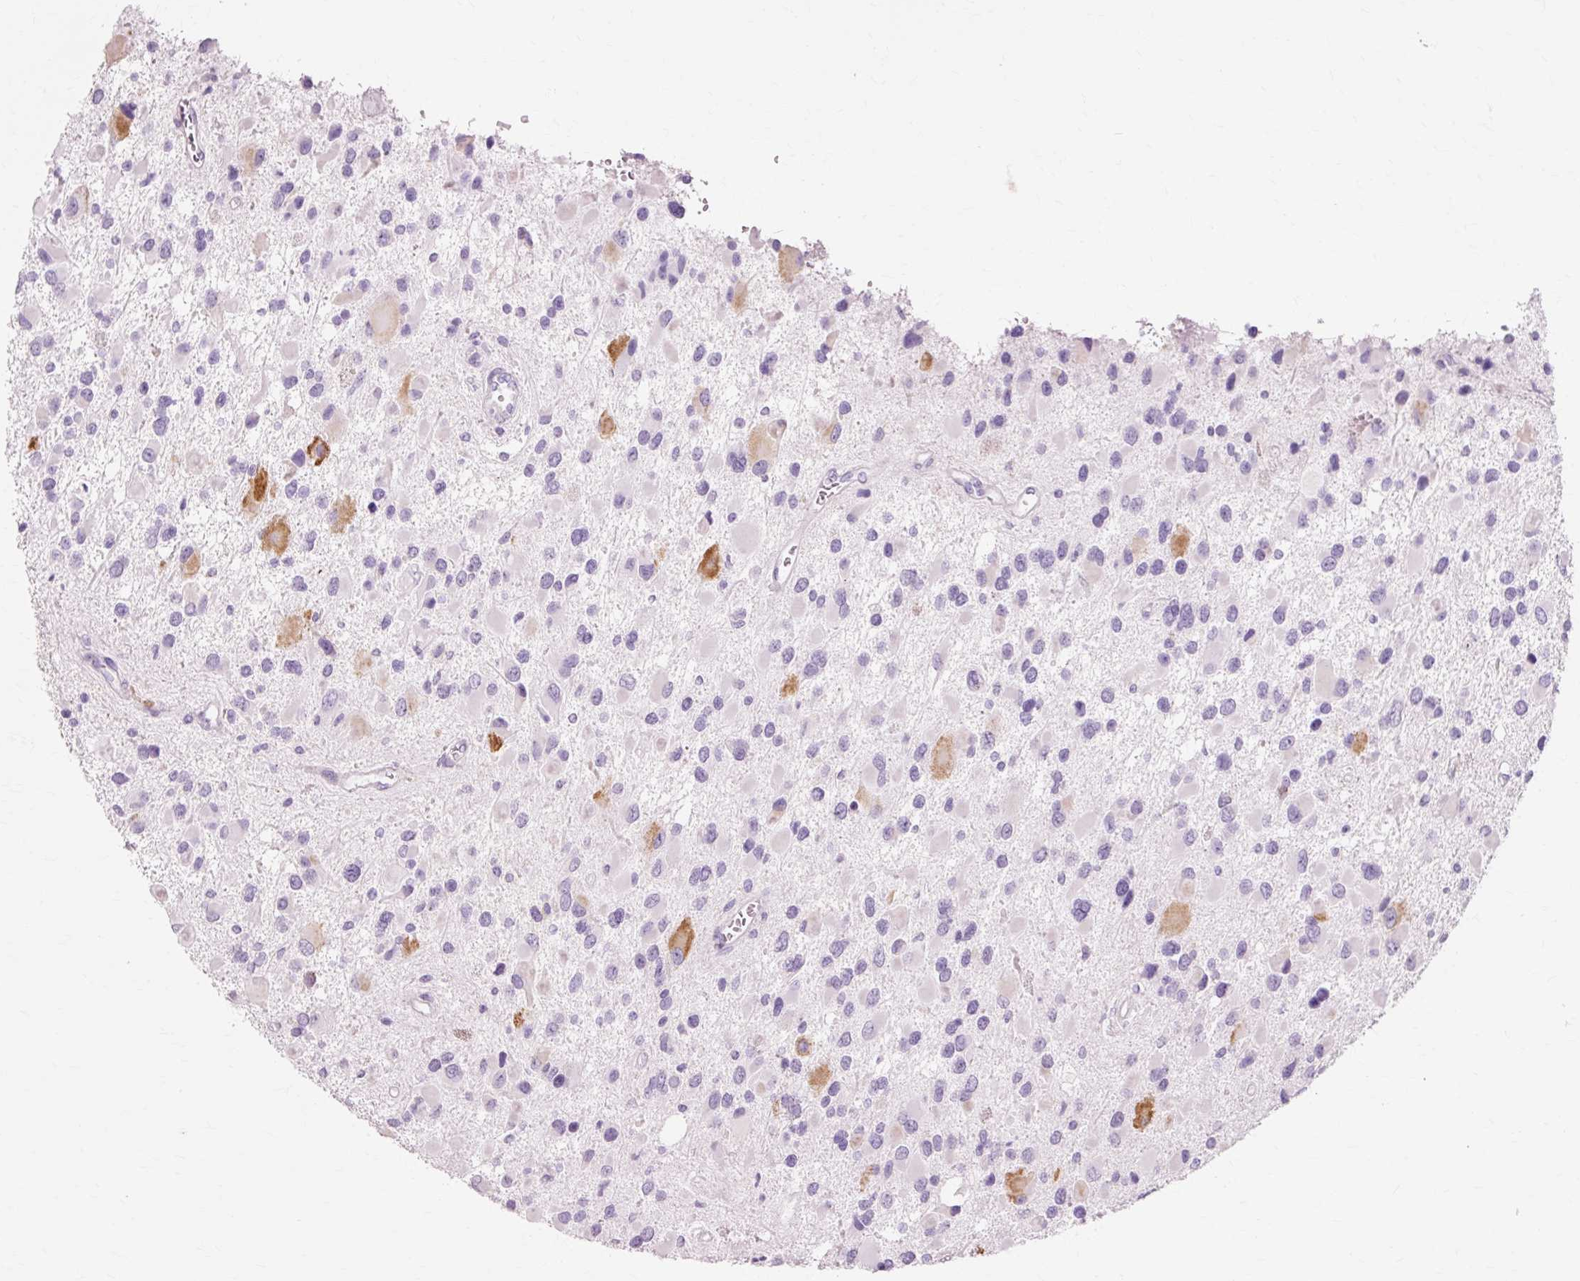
{"staining": {"intensity": "moderate", "quantity": "<25%", "location": "cytoplasmic/membranous"}, "tissue": "glioma", "cell_type": "Tumor cells", "image_type": "cancer", "snomed": [{"axis": "morphology", "description": "Glioma, malignant, High grade"}, {"axis": "topography", "description": "Brain"}], "caption": "The image reveals a brown stain indicating the presence of a protein in the cytoplasmic/membranous of tumor cells in high-grade glioma (malignant).", "gene": "VN1R2", "patient": {"sex": "male", "age": 53}}